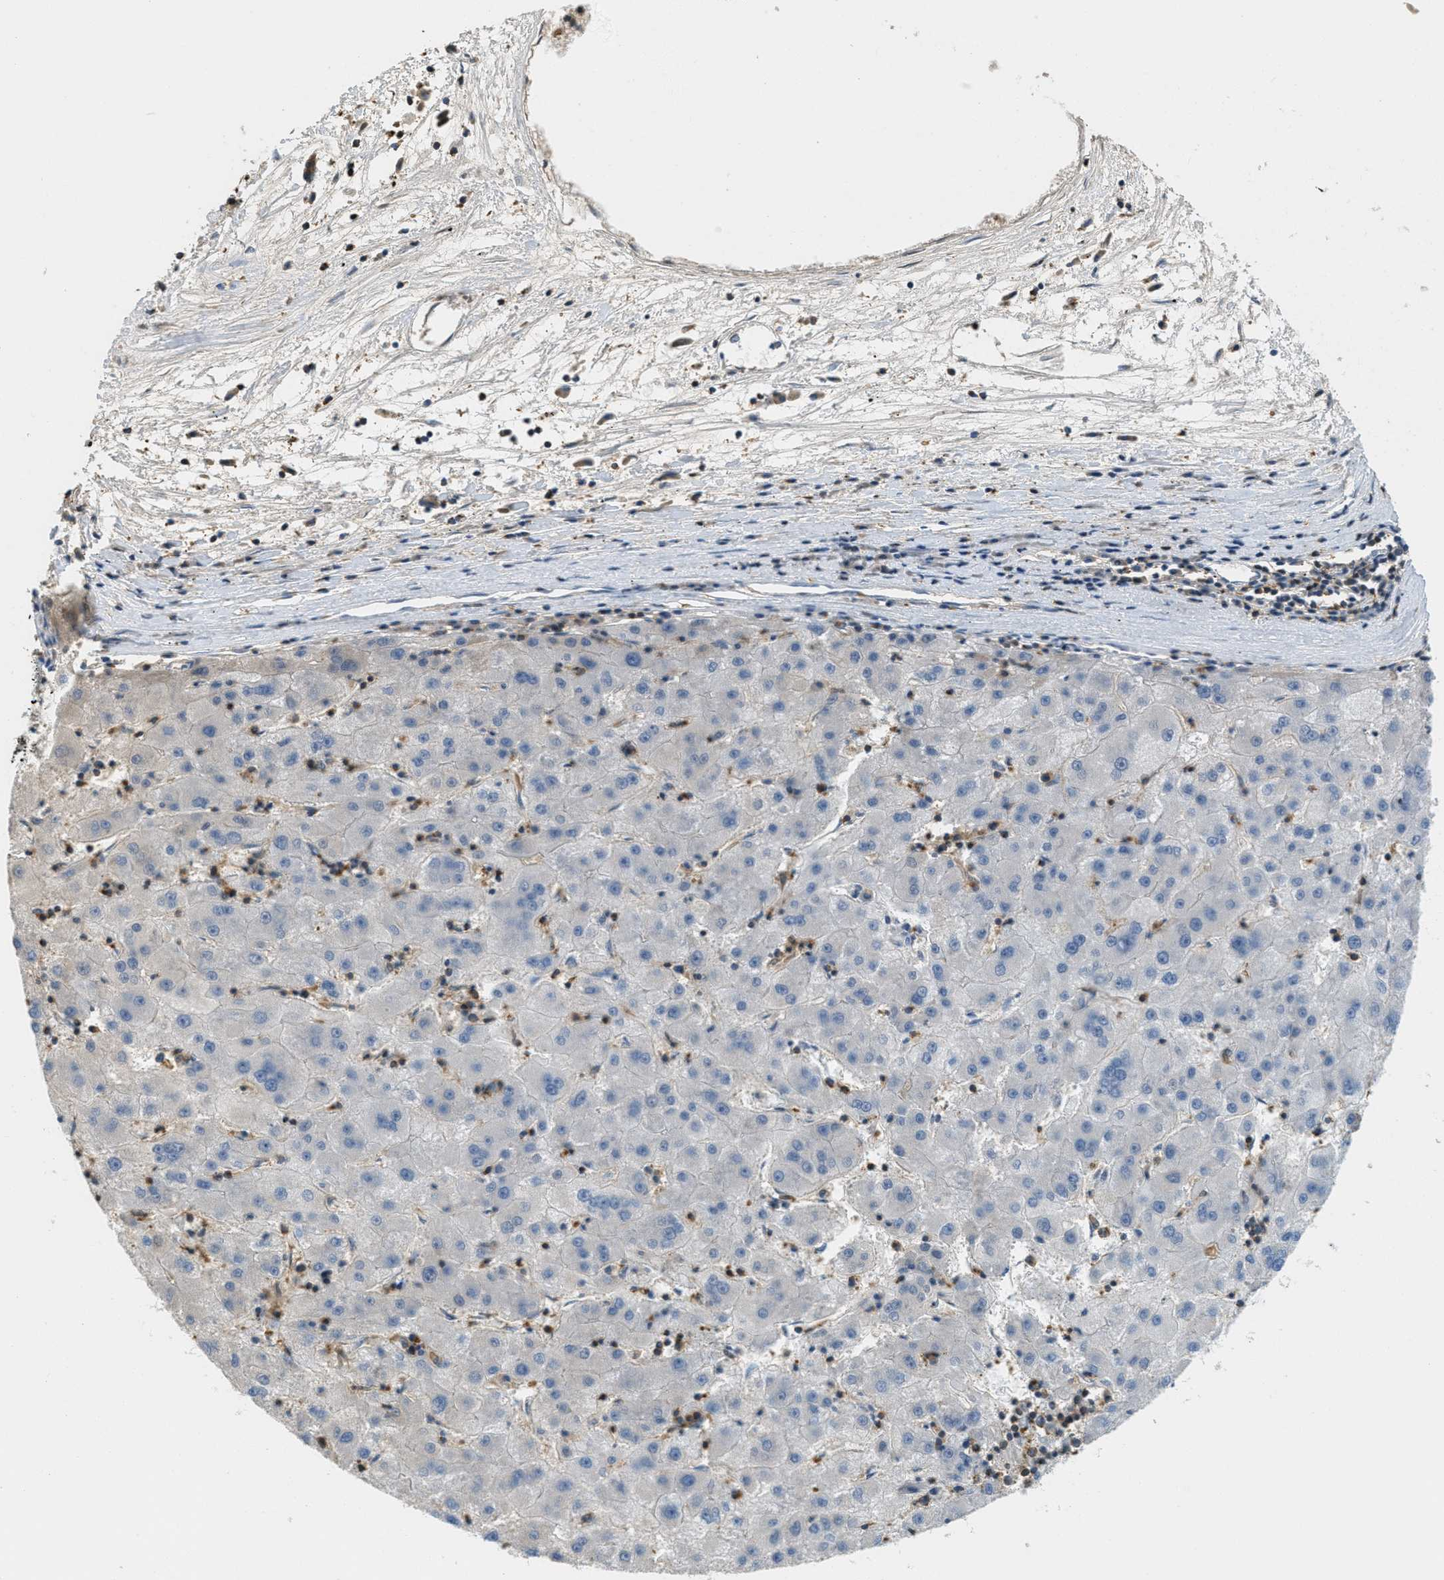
{"staining": {"intensity": "negative", "quantity": "none", "location": "none"}, "tissue": "liver cancer", "cell_type": "Tumor cells", "image_type": "cancer", "snomed": [{"axis": "morphology", "description": "Carcinoma, Hepatocellular, NOS"}, {"axis": "topography", "description": "Liver"}], "caption": "DAB immunohistochemical staining of liver cancer (hepatocellular carcinoma) displays no significant expression in tumor cells.", "gene": "GRIK2", "patient": {"sex": "male", "age": 72}}